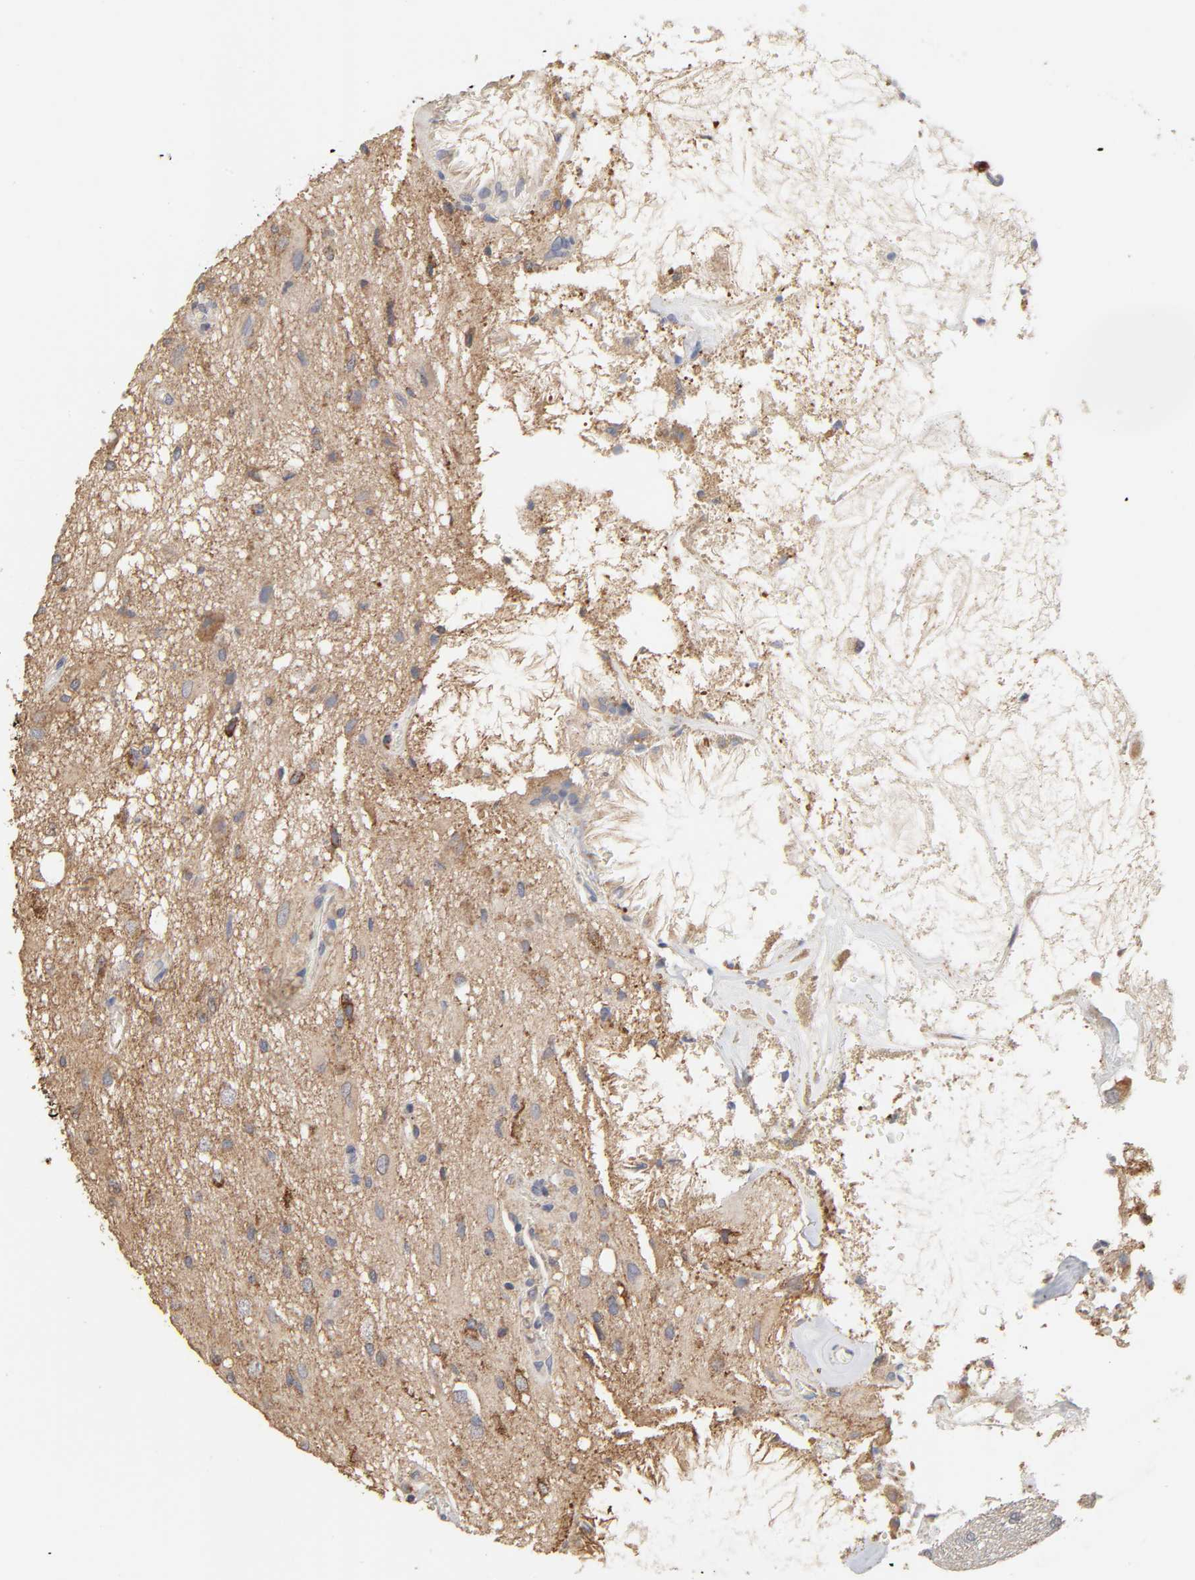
{"staining": {"intensity": "strong", "quantity": "25%-75%", "location": "cytoplasmic/membranous"}, "tissue": "glioma", "cell_type": "Tumor cells", "image_type": "cancer", "snomed": [{"axis": "morphology", "description": "Glioma, malignant, High grade"}, {"axis": "topography", "description": "Brain"}], "caption": "Brown immunohistochemical staining in glioma displays strong cytoplasmic/membranous positivity in about 25%-75% of tumor cells.", "gene": "CYCS", "patient": {"sex": "male", "age": 47}}